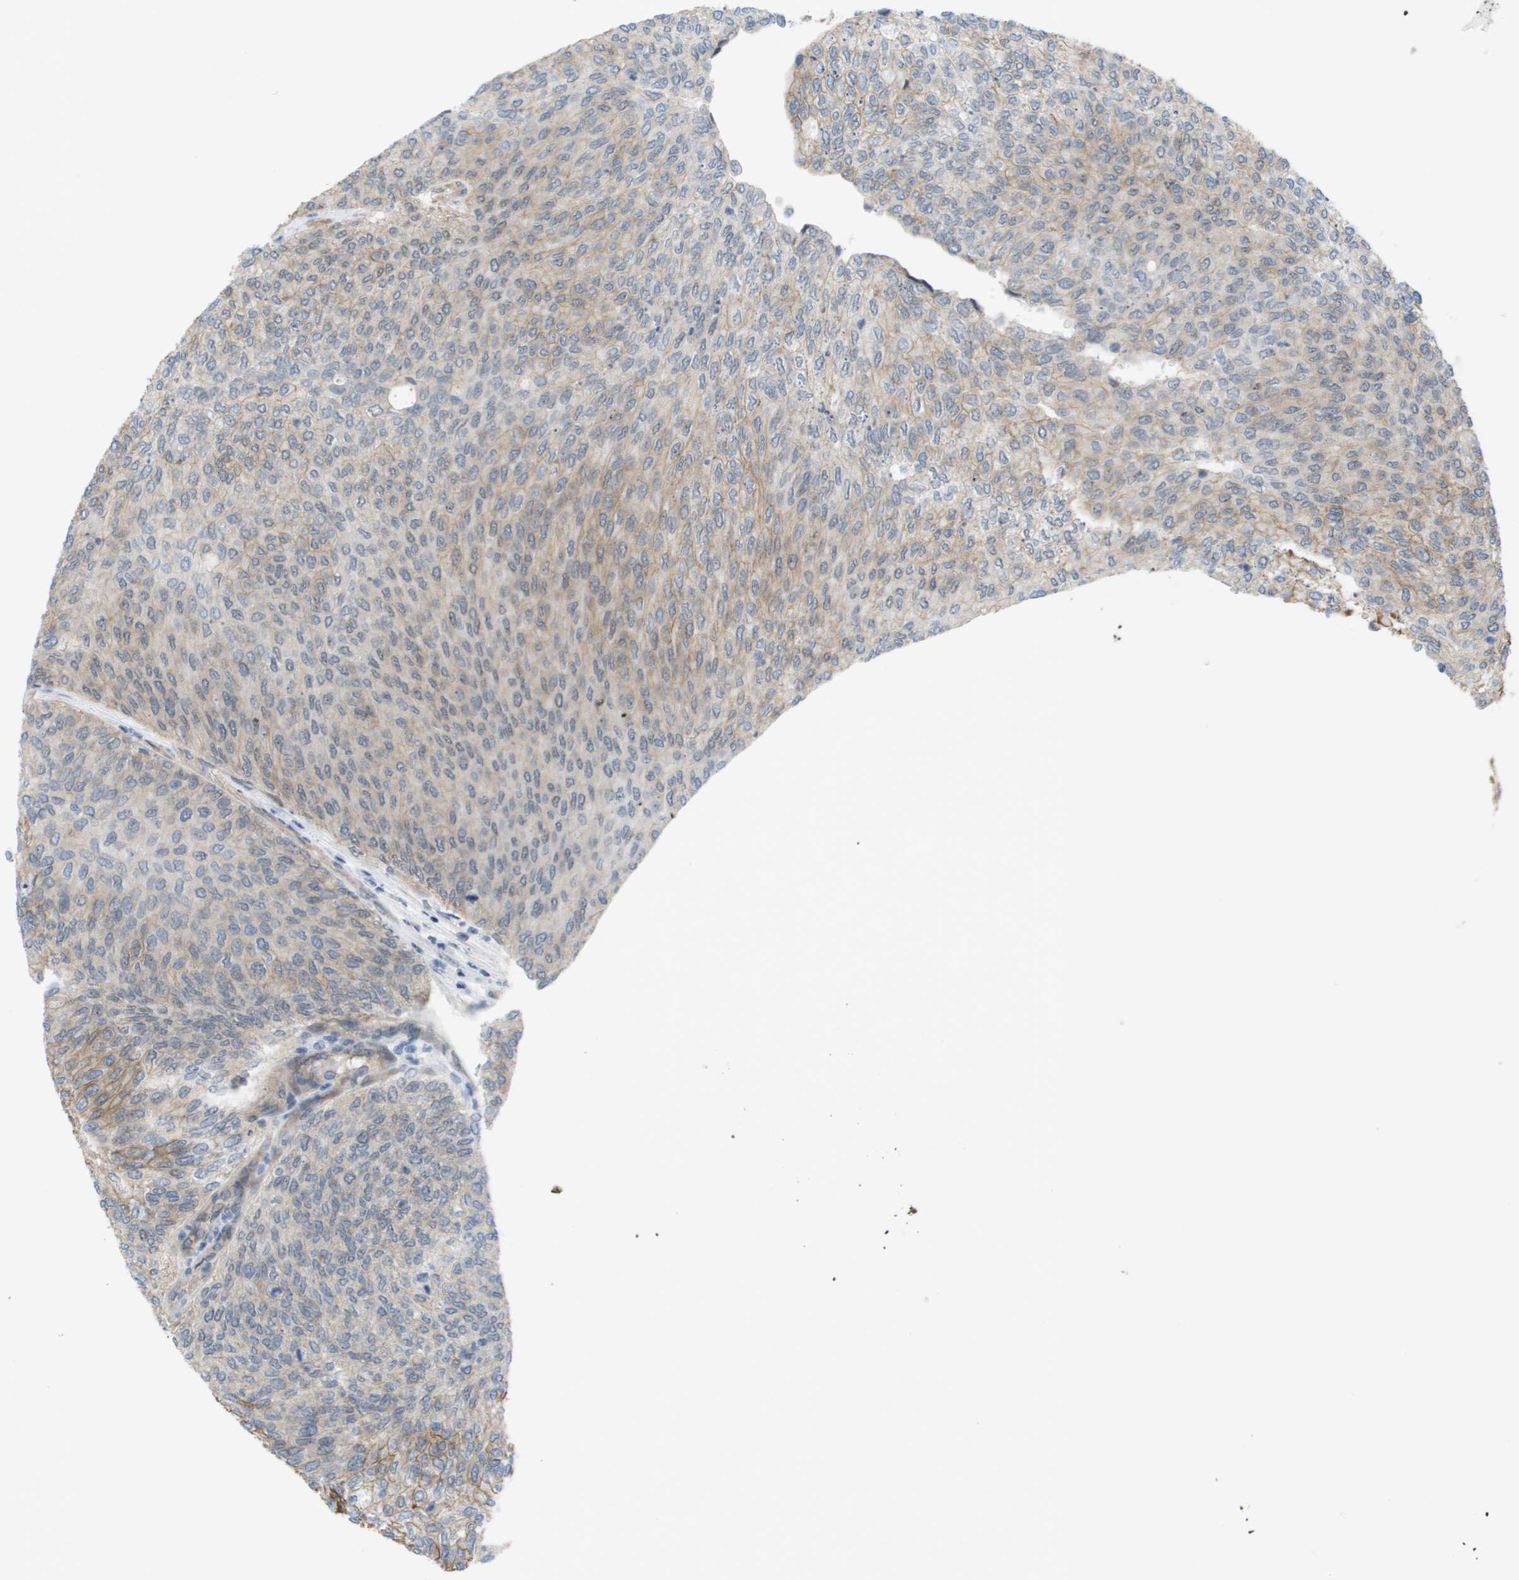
{"staining": {"intensity": "weak", "quantity": "25%-75%", "location": "cytoplasmic/membranous"}, "tissue": "urothelial cancer", "cell_type": "Tumor cells", "image_type": "cancer", "snomed": [{"axis": "morphology", "description": "Urothelial carcinoma, Low grade"}, {"axis": "topography", "description": "Urinary bladder"}], "caption": "Immunohistochemistry (IHC) micrograph of low-grade urothelial carcinoma stained for a protein (brown), which displays low levels of weak cytoplasmic/membranous positivity in about 25%-75% of tumor cells.", "gene": "MTARC2", "patient": {"sex": "female", "age": 79}}